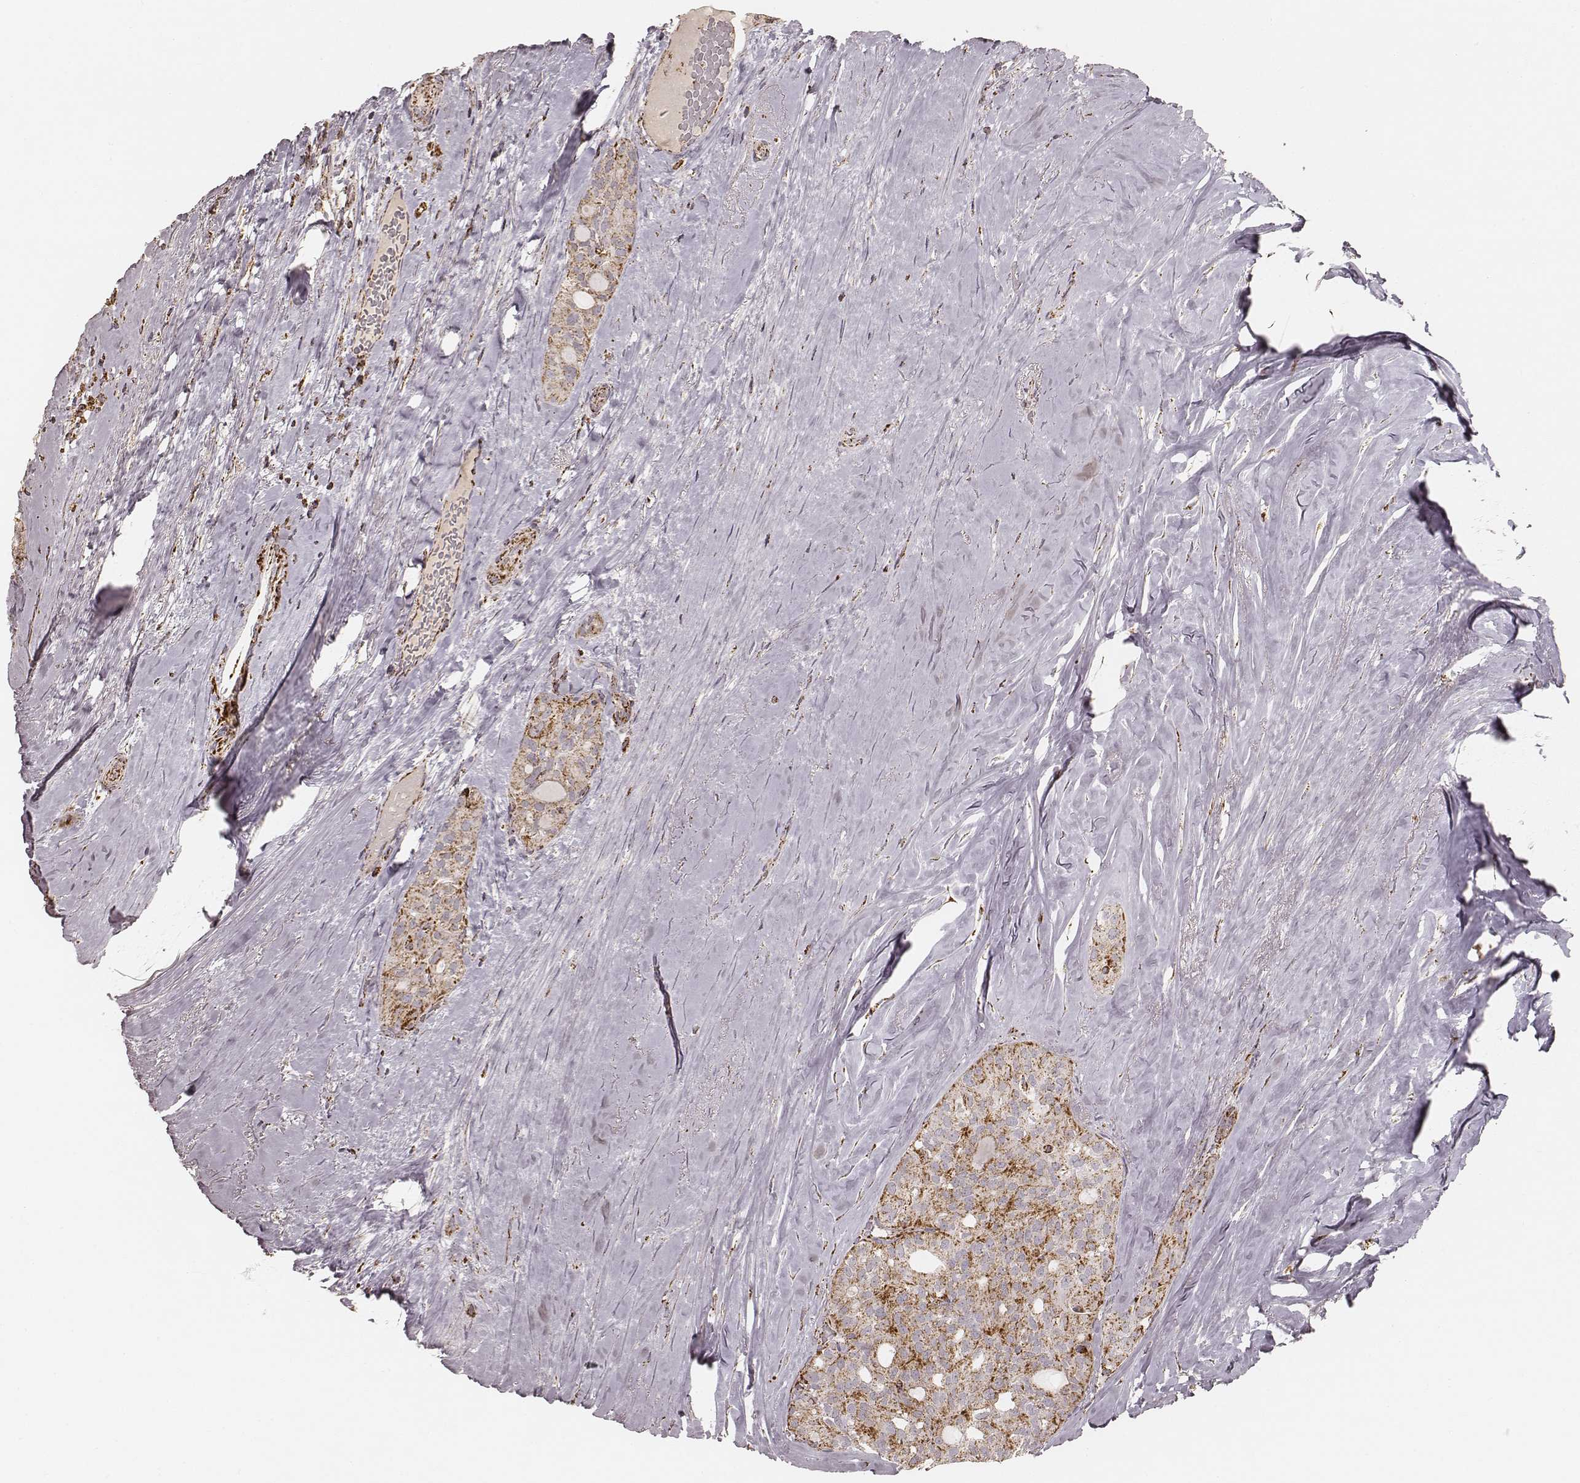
{"staining": {"intensity": "strong", "quantity": ">75%", "location": "cytoplasmic/membranous"}, "tissue": "thyroid cancer", "cell_type": "Tumor cells", "image_type": "cancer", "snomed": [{"axis": "morphology", "description": "Follicular adenoma carcinoma, NOS"}, {"axis": "topography", "description": "Thyroid gland"}], "caption": "Immunohistochemistry (IHC) of thyroid follicular adenoma carcinoma displays high levels of strong cytoplasmic/membranous staining in approximately >75% of tumor cells.", "gene": "CS", "patient": {"sex": "male", "age": 75}}